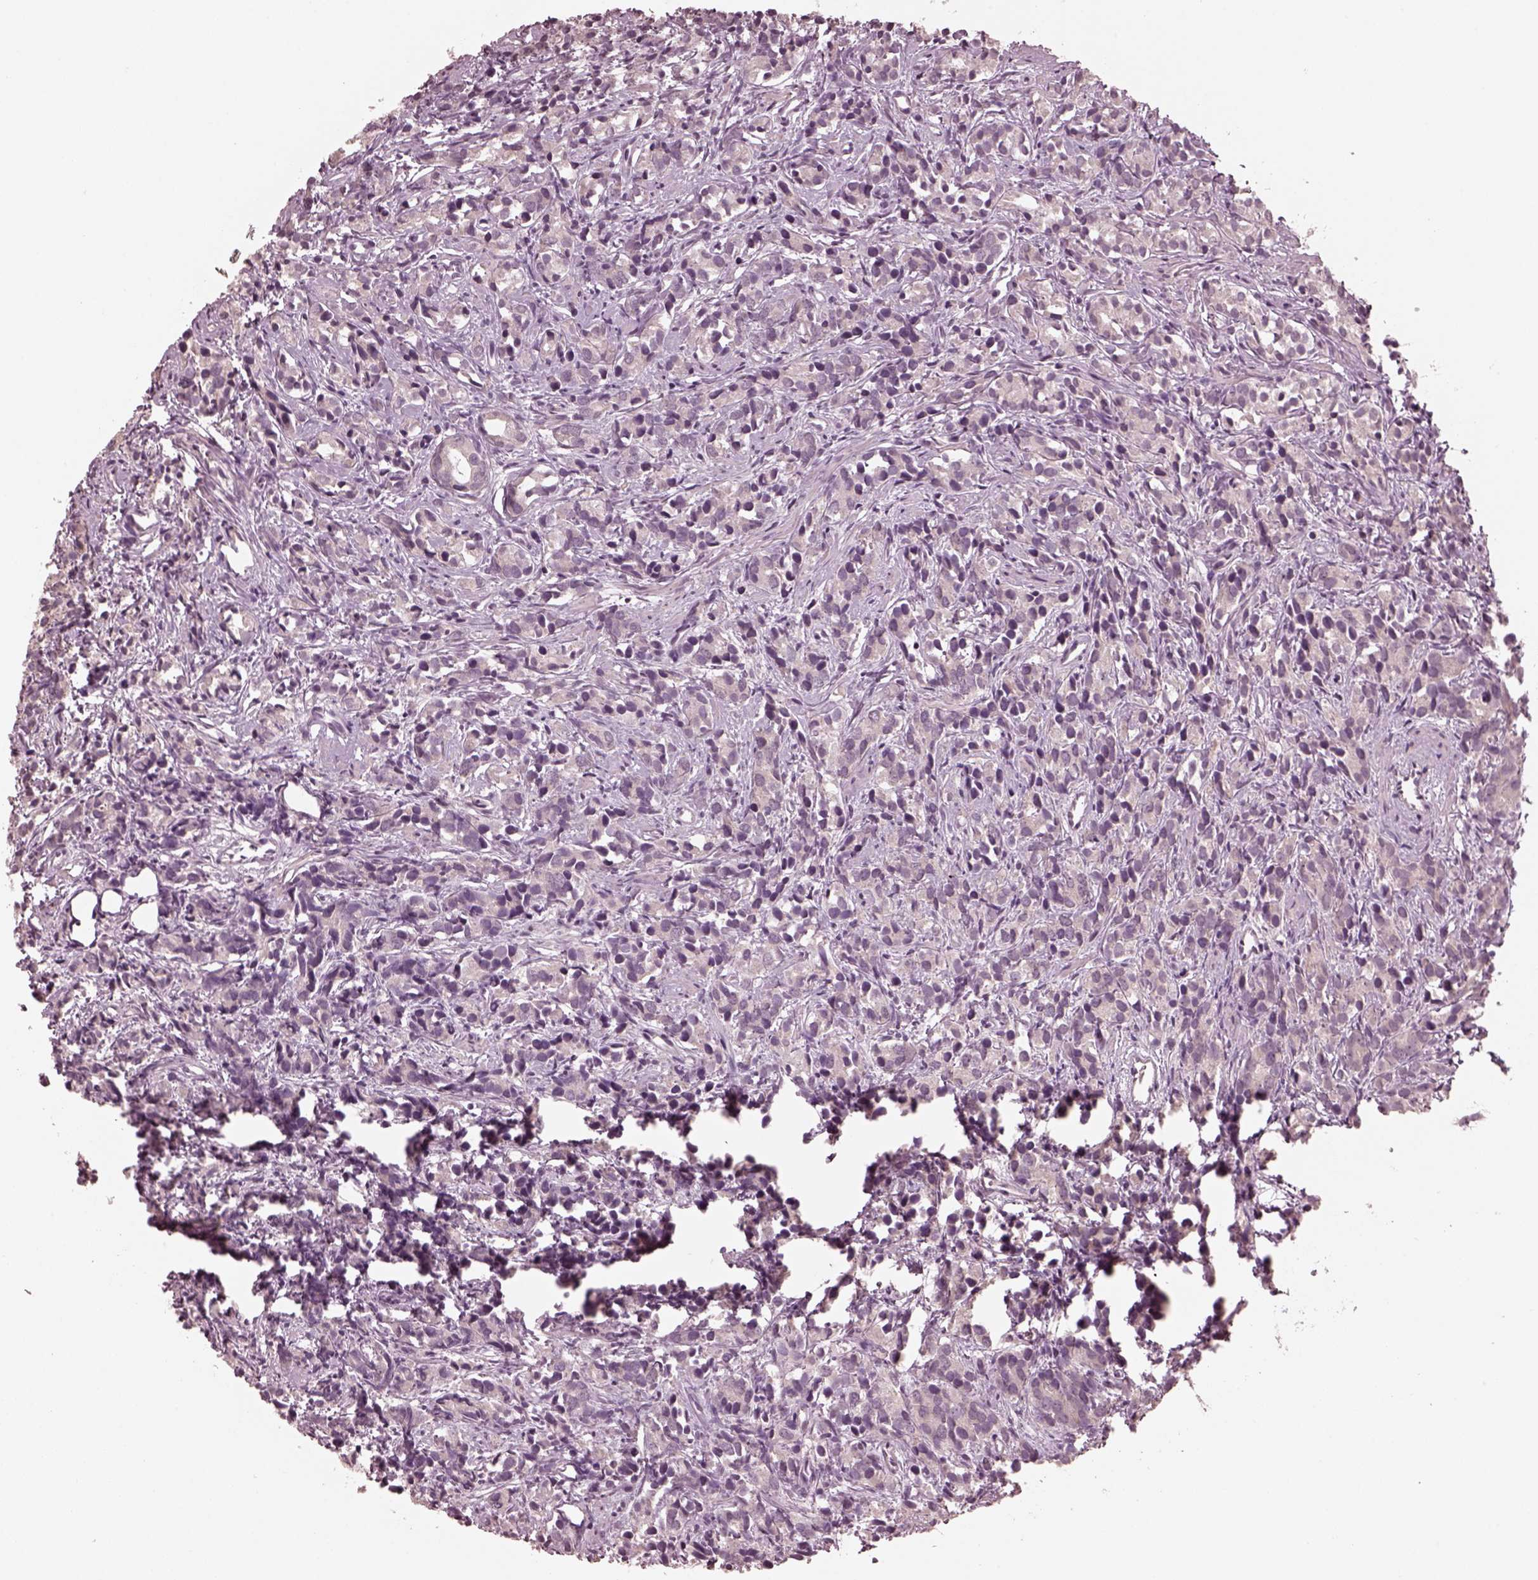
{"staining": {"intensity": "negative", "quantity": "none", "location": "none"}, "tissue": "prostate cancer", "cell_type": "Tumor cells", "image_type": "cancer", "snomed": [{"axis": "morphology", "description": "Adenocarcinoma, High grade"}, {"axis": "topography", "description": "Prostate"}], "caption": "Tumor cells show no significant protein staining in prostate high-grade adenocarcinoma. (DAB (3,3'-diaminobenzidine) immunohistochemistry (IHC), high magnification).", "gene": "RGS7", "patient": {"sex": "male", "age": 84}}